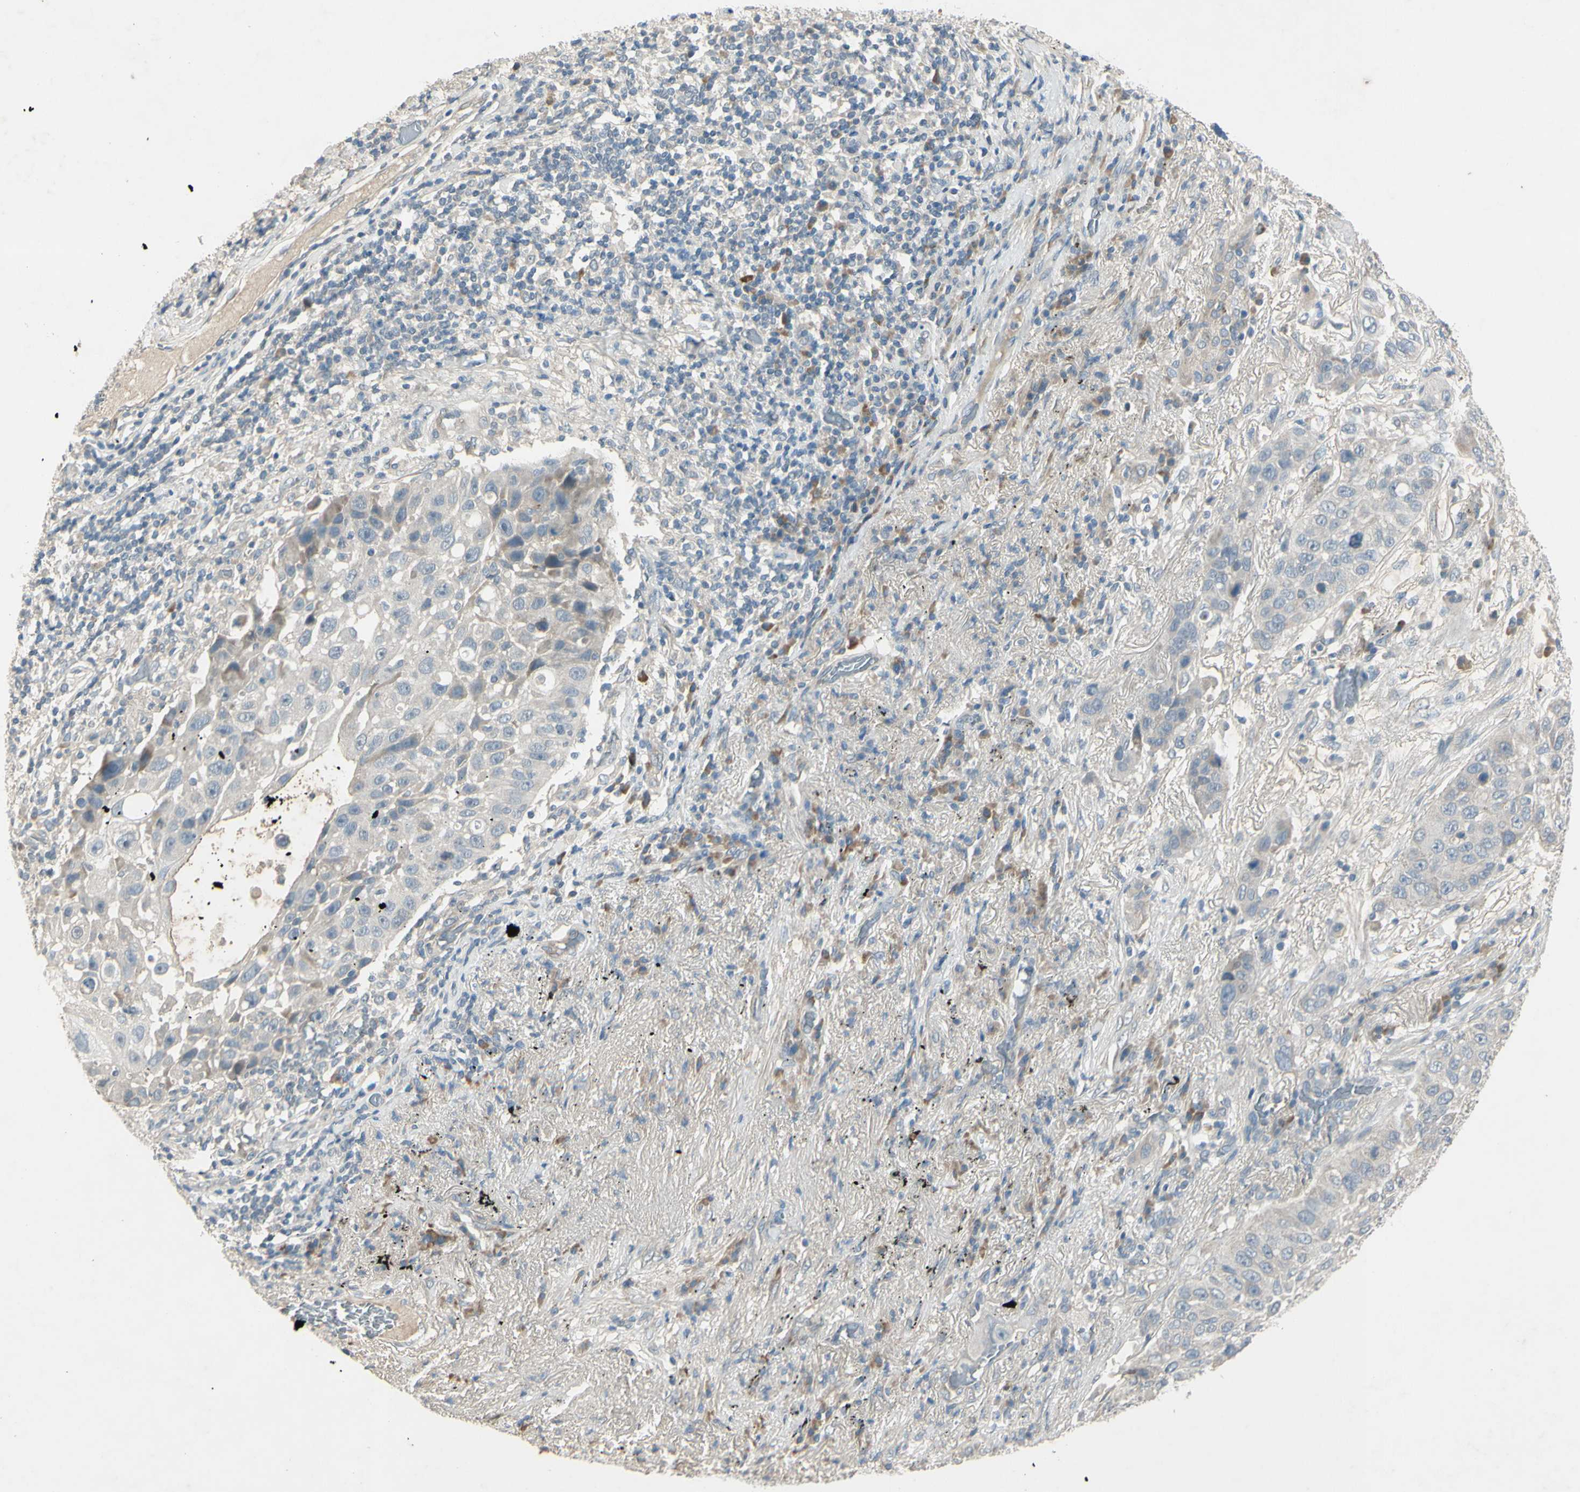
{"staining": {"intensity": "negative", "quantity": "none", "location": "none"}, "tissue": "lung cancer", "cell_type": "Tumor cells", "image_type": "cancer", "snomed": [{"axis": "morphology", "description": "Squamous cell carcinoma, NOS"}, {"axis": "topography", "description": "Lung"}], "caption": "The immunohistochemistry micrograph has no significant positivity in tumor cells of lung squamous cell carcinoma tissue. (DAB immunohistochemistry, high magnification).", "gene": "AATK", "patient": {"sex": "male", "age": 57}}